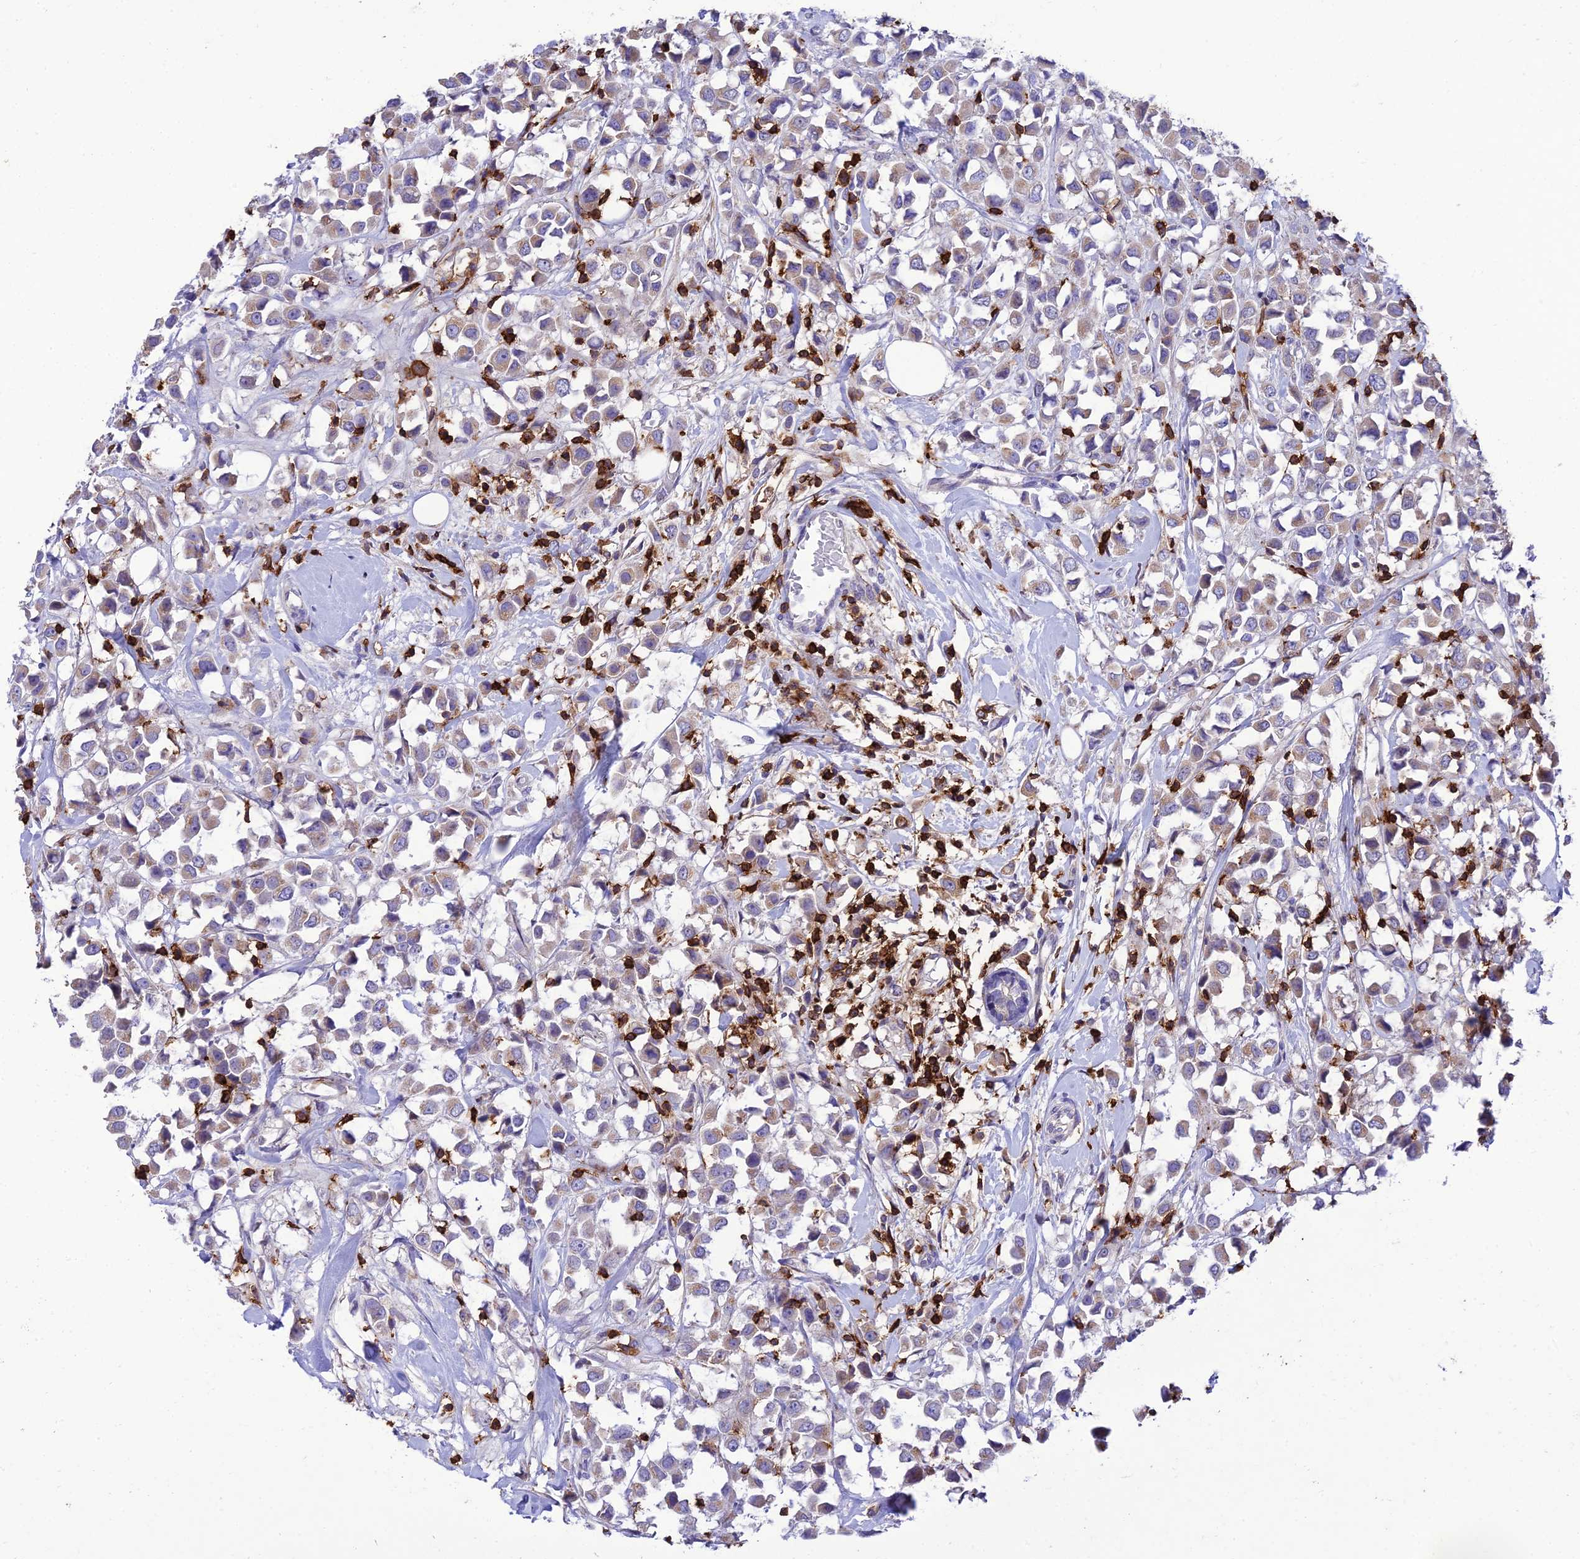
{"staining": {"intensity": "weak", "quantity": "25%-75%", "location": "cytoplasmic/membranous"}, "tissue": "breast cancer", "cell_type": "Tumor cells", "image_type": "cancer", "snomed": [{"axis": "morphology", "description": "Duct carcinoma"}, {"axis": "topography", "description": "Breast"}], "caption": "Protein positivity by IHC exhibits weak cytoplasmic/membranous expression in about 25%-75% of tumor cells in invasive ductal carcinoma (breast). (Stains: DAB (3,3'-diaminobenzidine) in brown, nuclei in blue, Microscopy: brightfield microscopy at high magnification).", "gene": "PTPRCAP", "patient": {"sex": "female", "age": 61}}